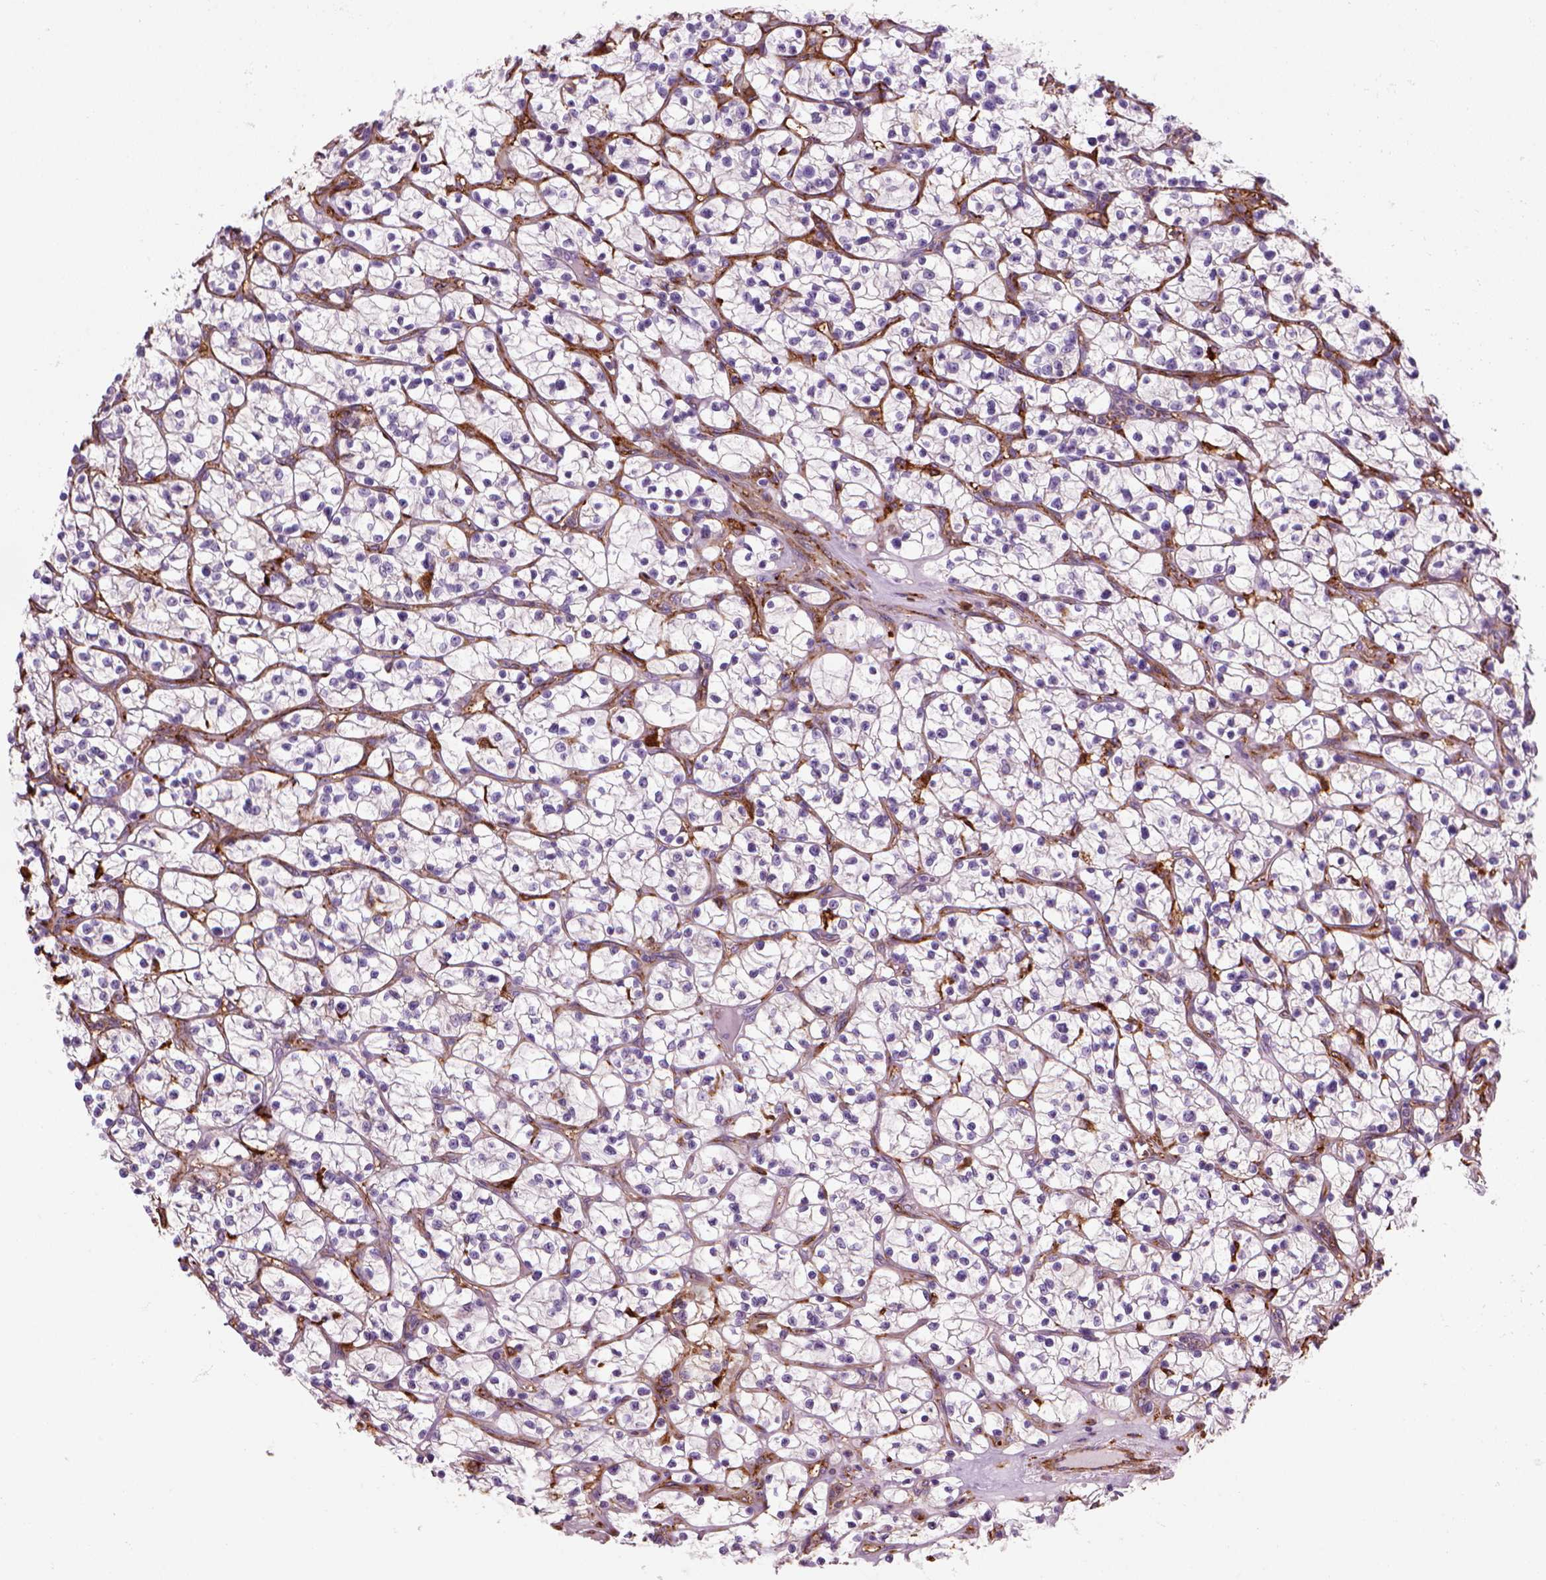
{"staining": {"intensity": "negative", "quantity": "none", "location": "none"}, "tissue": "renal cancer", "cell_type": "Tumor cells", "image_type": "cancer", "snomed": [{"axis": "morphology", "description": "Adenocarcinoma, NOS"}, {"axis": "topography", "description": "Kidney"}], "caption": "Photomicrograph shows no significant protein expression in tumor cells of renal cancer (adenocarcinoma).", "gene": "MARCKS", "patient": {"sex": "female", "age": 64}}